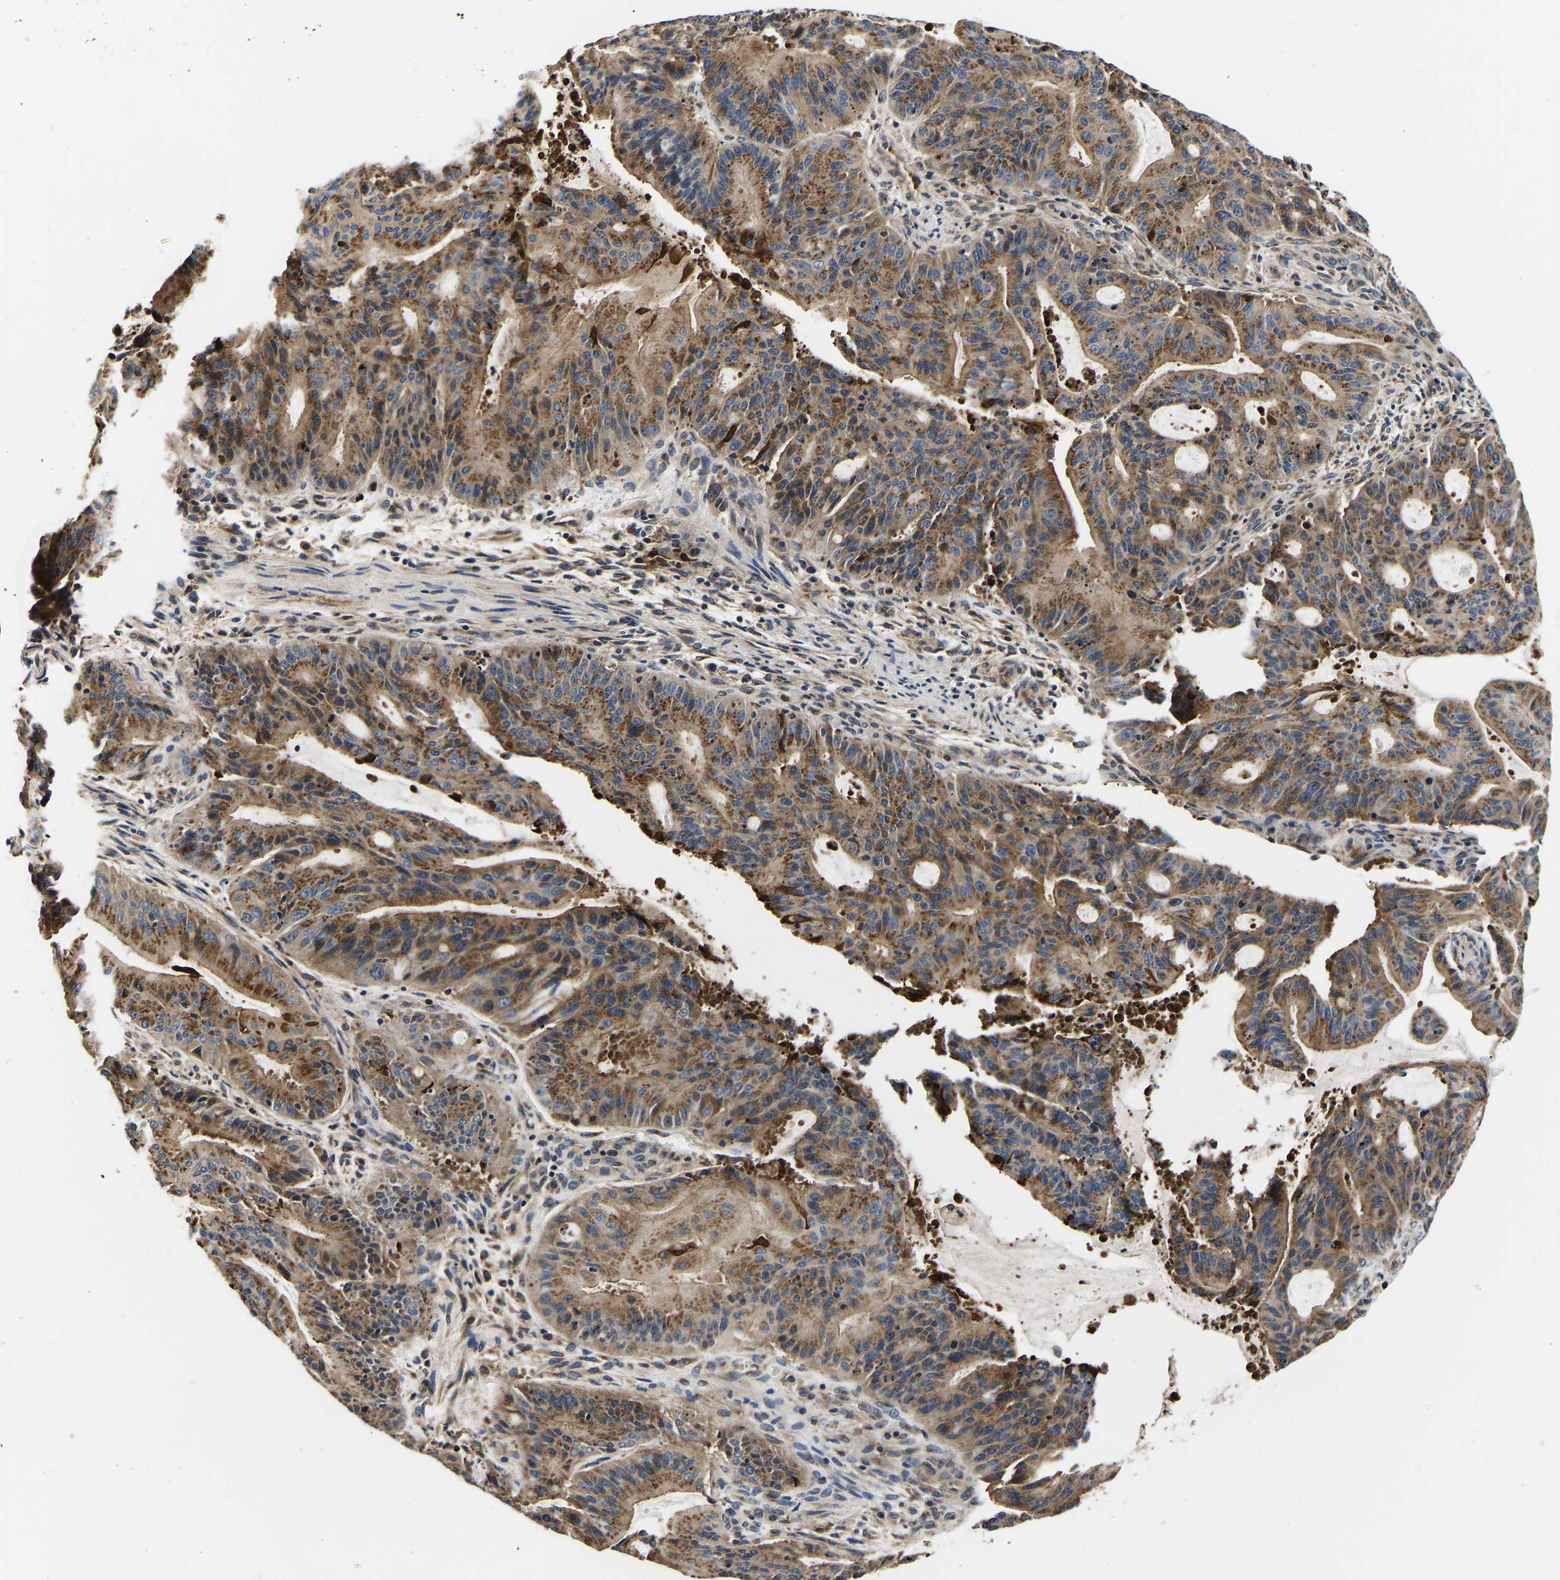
{"staining": {"intensity": "moderate", "quantity": ">75%", "location": "cytoplasmic/membranous"}, "tissue": "liver cancer", "cell_type": "Tumor cells", "image_type": "cancer", "snomed": [{"axis": "morphology", "description": "Normal tissue, NOS"}, {"axis": "morphology", "description": "Cholangiocarcinoma"}, {"axis": "topography", "description": "Liver"}, {"axis": "topography", "description": "Peripheral nerve tissue"}], "caption": "Moderate cytoplasmic/membranous positivity for a protein is present in about >75% of tumor cells of liver cancer (cholangiocarcinoma) using immunohistochemistry (IHC).", "gene": "RABAC1", "patient": {"sex": "female", "age": 73}}